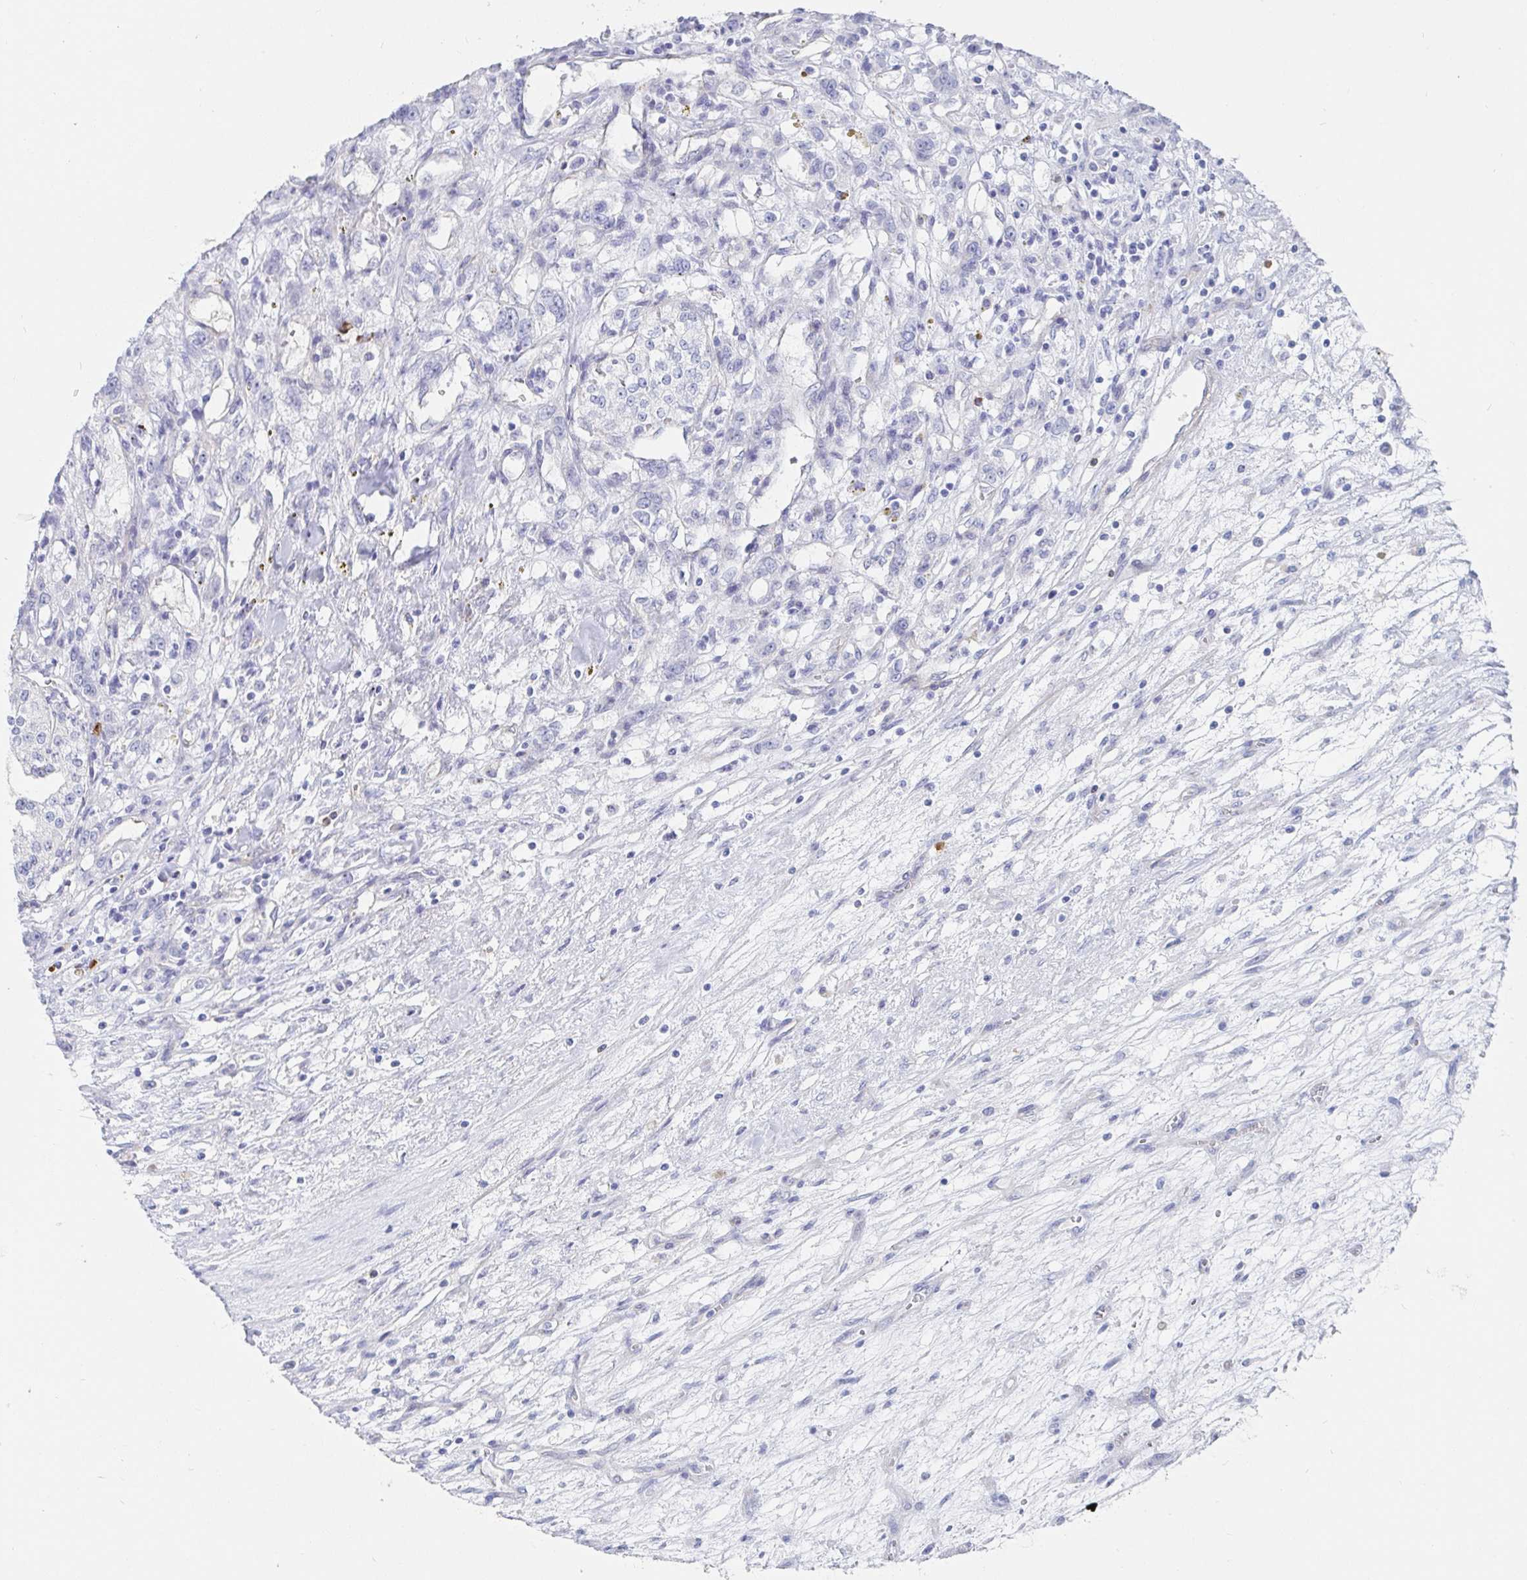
{"staining": {"intensity": "negative", "quantity": "none", "location": "none"}, "tissue": "renal cancer", "cell_type": "Tumor cells", "image_type": "cancer", "snomed": [{"axis": "morphology", "description": "Adenocarcinoma, NOS"}, {"axis": "topography", "description": "Kidney"}], "caption": "Protein analysis of adenocarcinoma (renal) displays no significant expression in tumor cells.", "gene": "PACSIN1", "patient": {"sex": "female", "age": 63}}